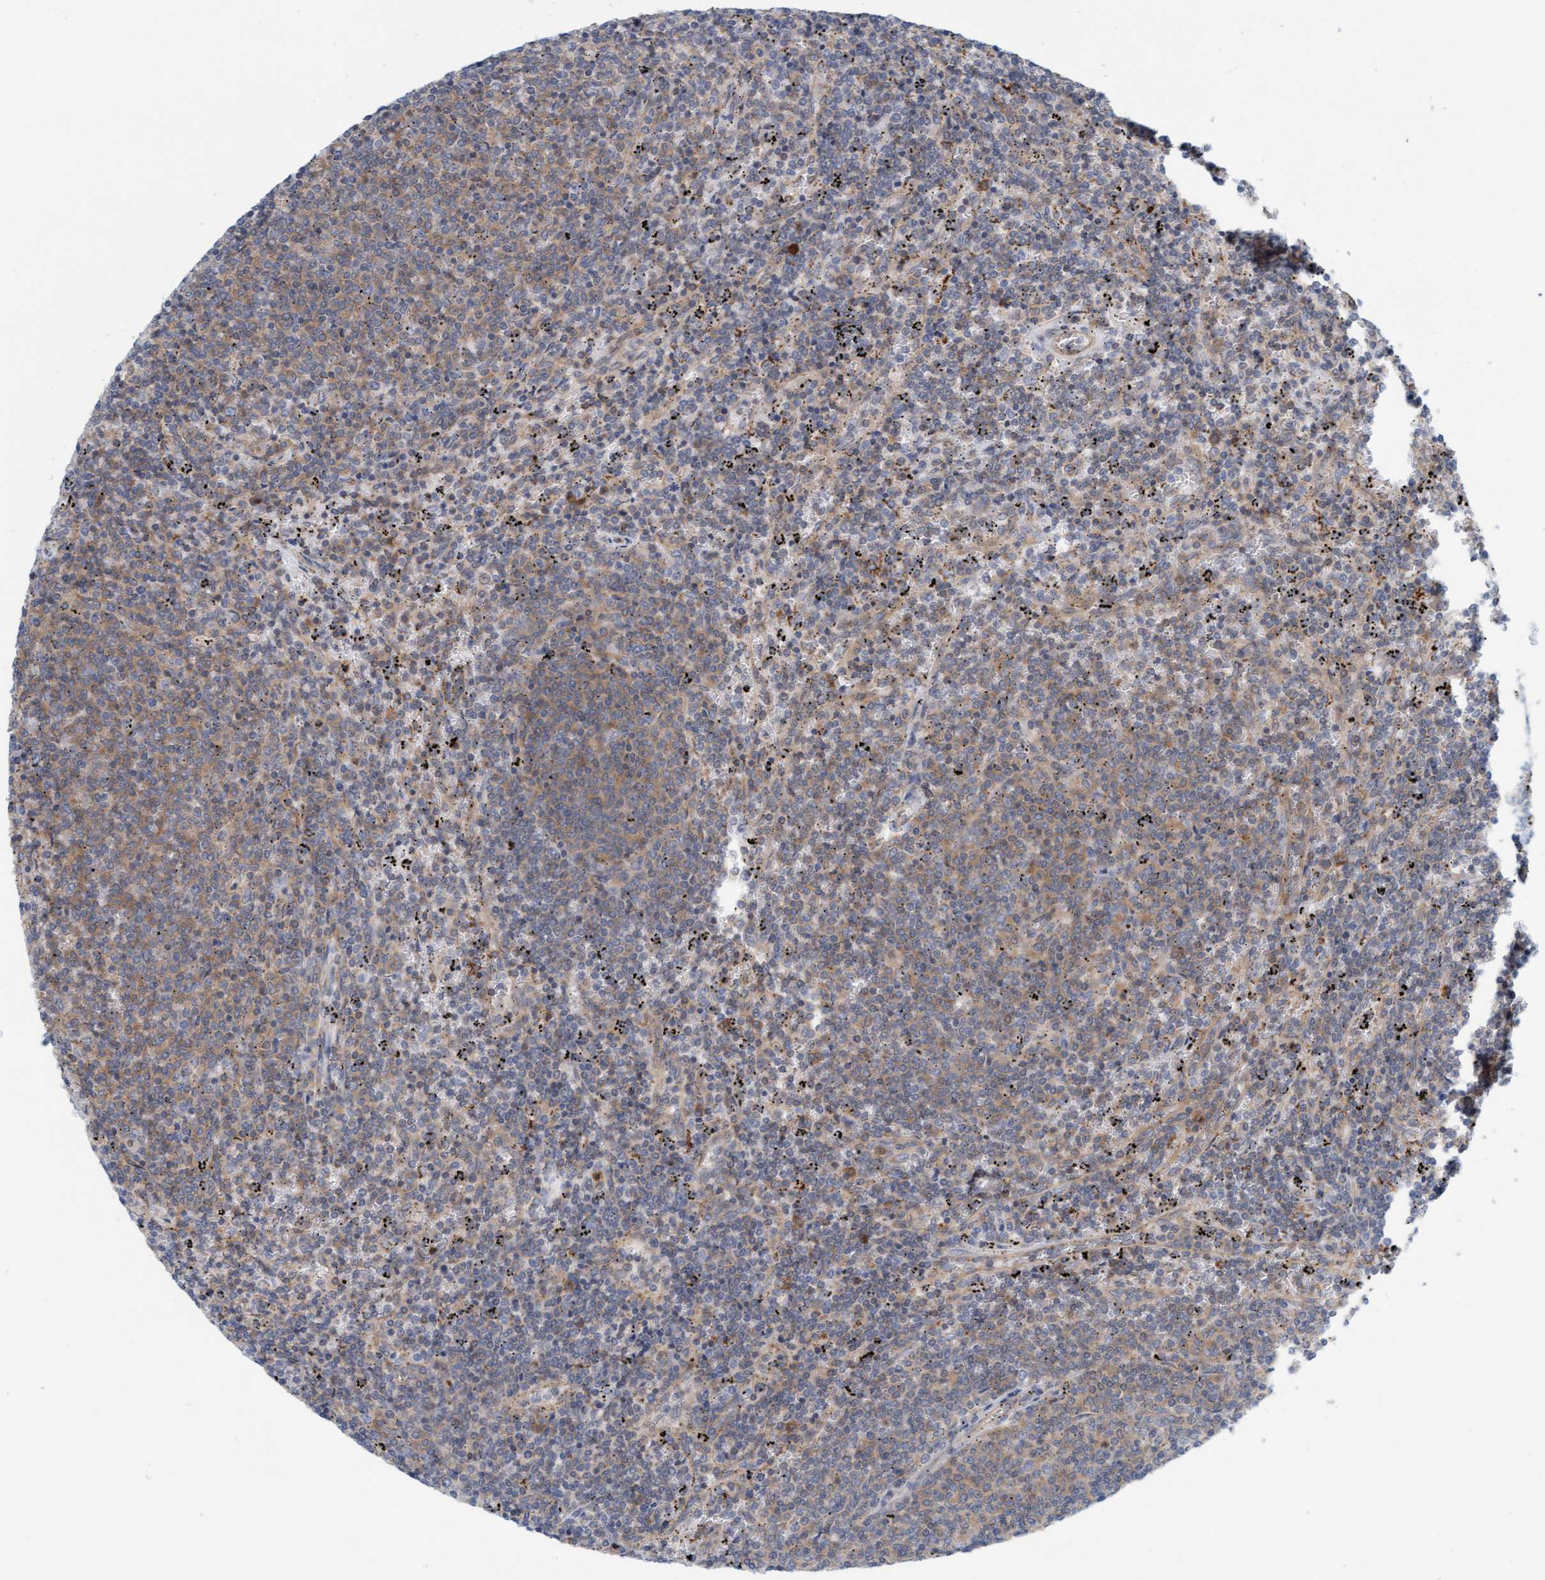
{"staining": {"intensity": "weak", "quantity": ">75%", "location": "cytoplasmic/membranous"}, "tissue": "lymphoma", "cell_type": "Tumor cells", "image_type": "cancer", "snomed": [{"axis": "morphology", "description": "Malignant lymphoma, non-Hodgkin's type, Low grade"}, {"axis": "topography", "description": "Spleen"}], "caption": "There is low levels of weak cytoplasmic/membranous expression in tumor cells of lymphoma, as demonstrated by immunohistochemical staining (brown color).", "gene": "PRKD2", "patient": {"sex": "female", "age": 50}}